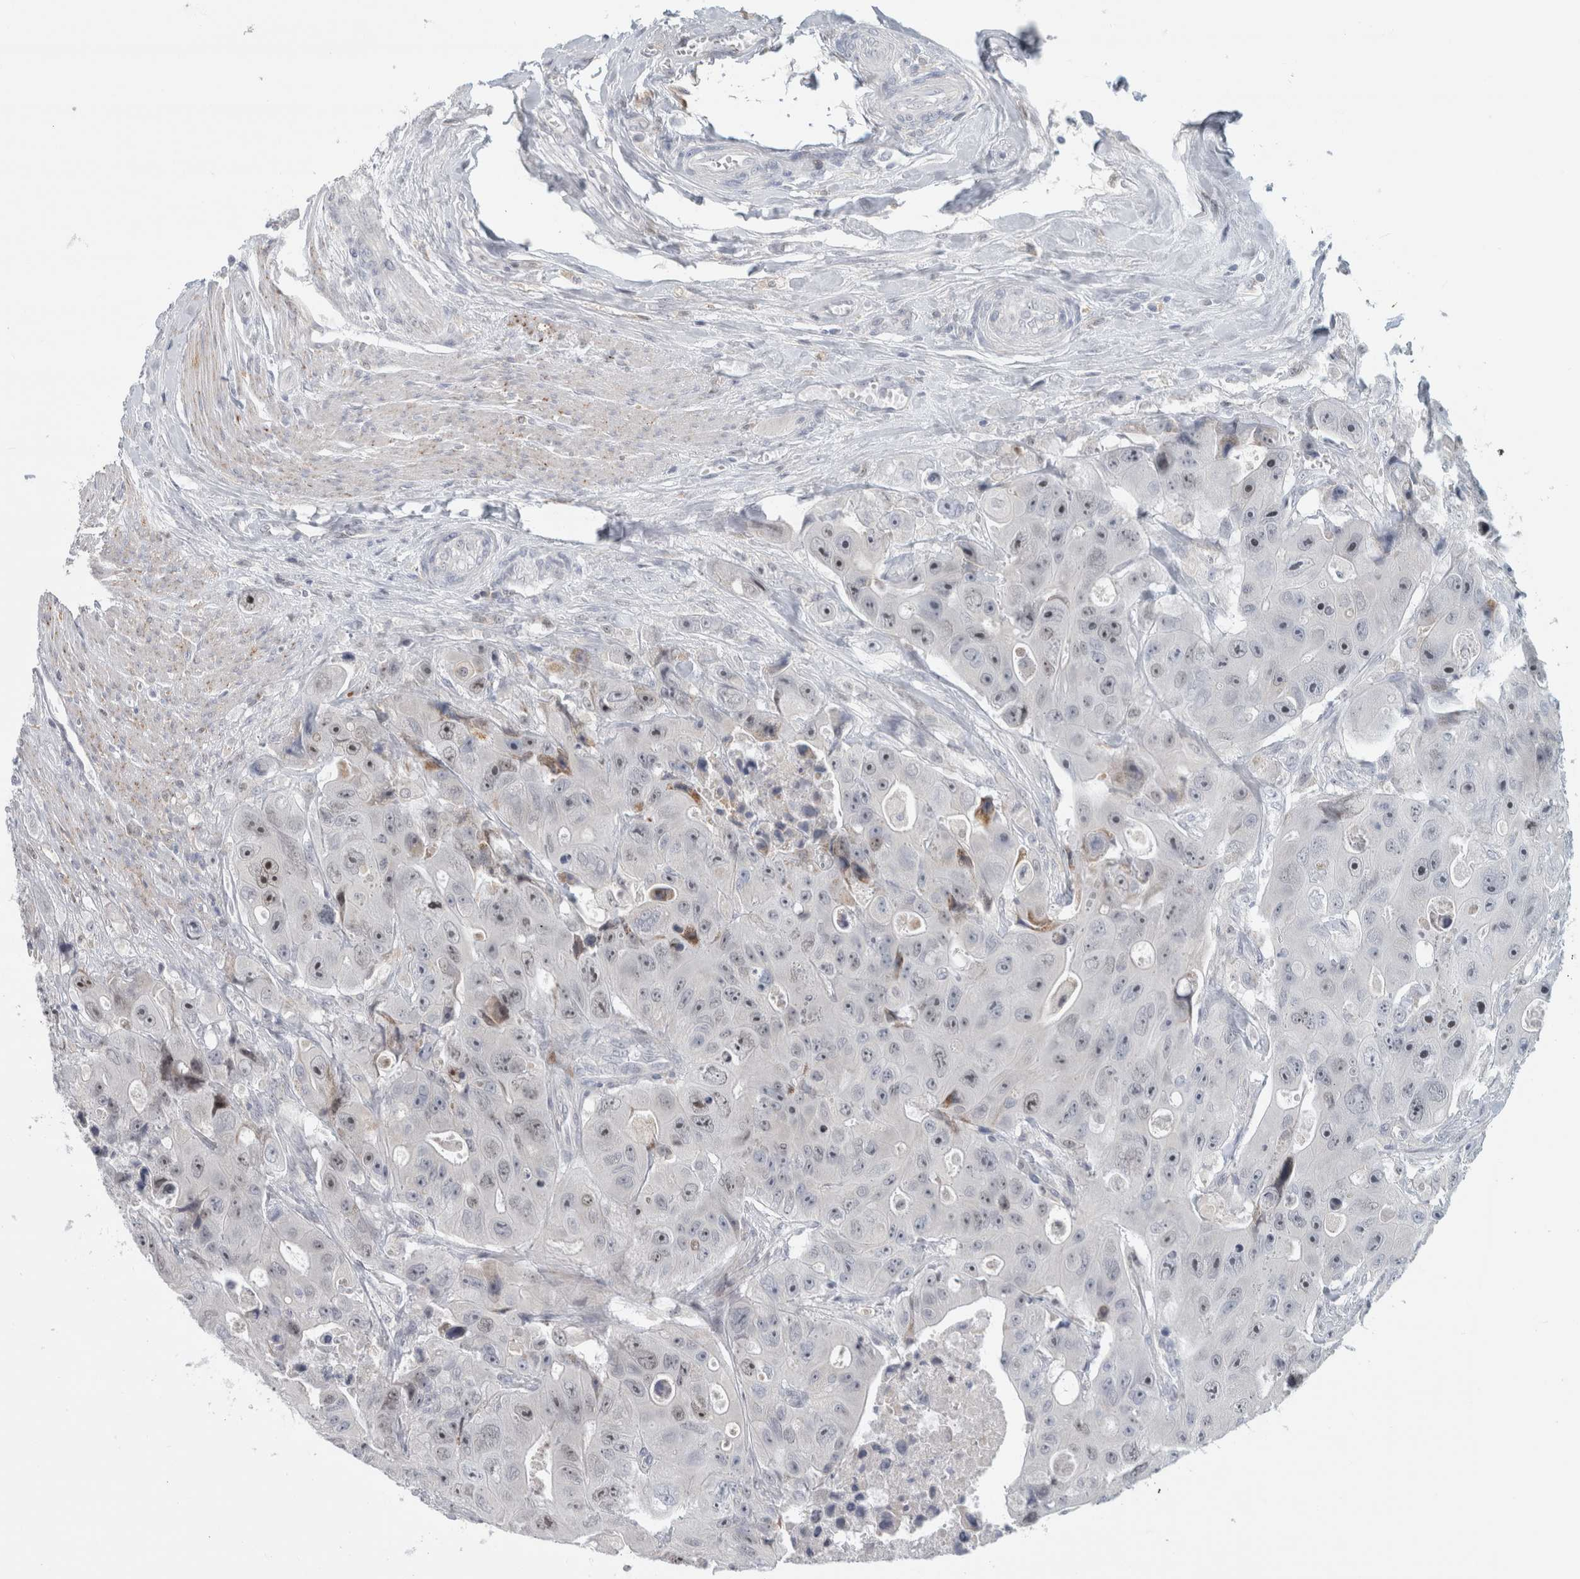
{"staining": {"intensity": "strong", "quantity": "<25%", "location": "nuclear"}, "tissue": "colorectal cancer", "cell_type": "Tumor cells", "image_type": "cancer", "snomed": [{"axis": "morphology", "description": "Adenocarcinoma, NOS"}, {"axis": "topography", "description": "Colon"}], "caption": "Protein positivity by immunohistochemistry (IHC) reveals strong nuclear expression in about <25% of tumor cells in colorectal adenocarcinoma.", "gene": "INSRR", "patient": {"sex": "female", "age": 46}}